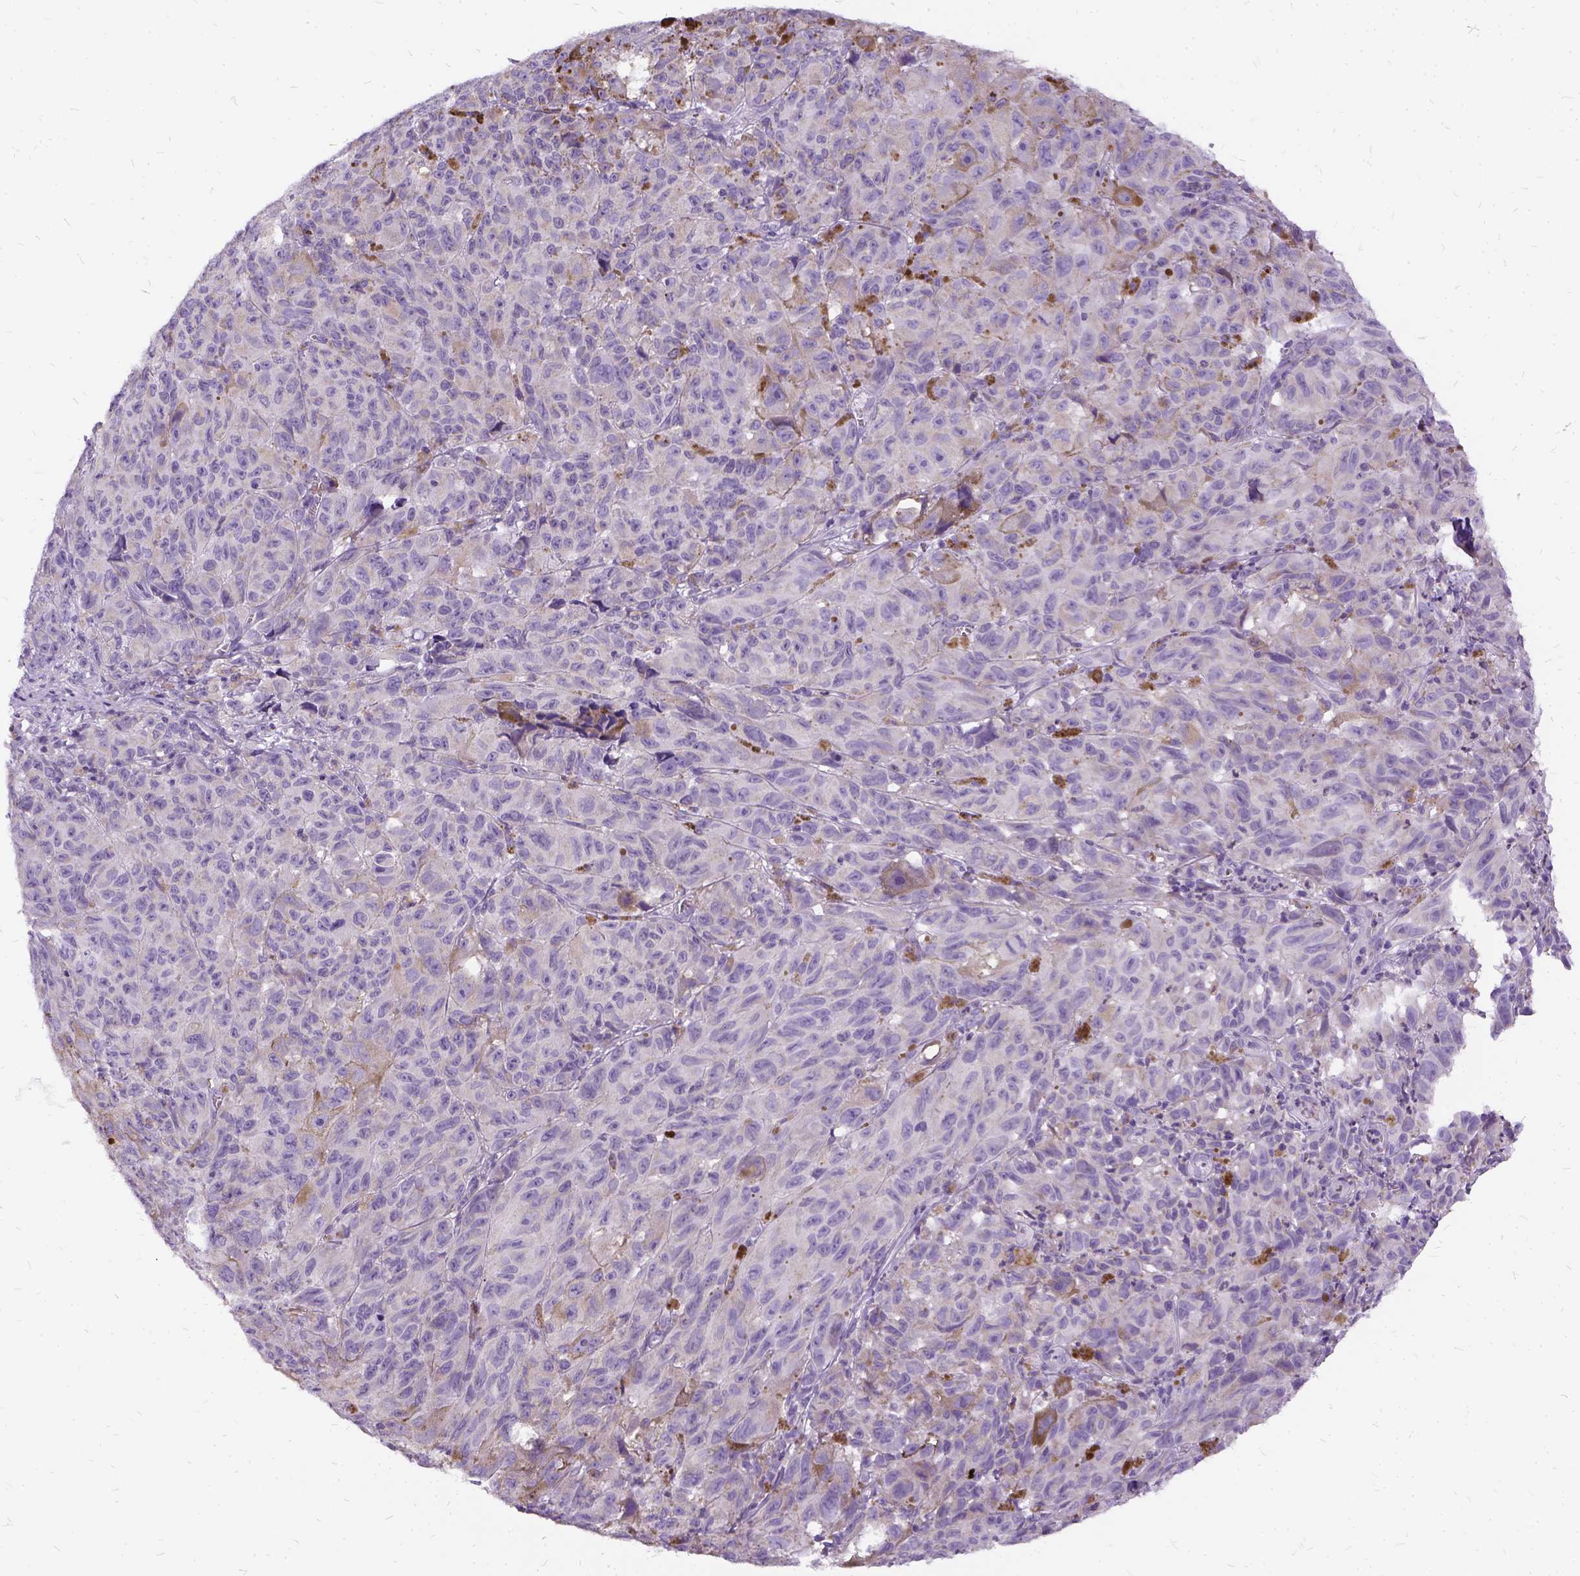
{"staining": {"intensity": "weak", "quantity": "<25%", "location": "cytoplasmic/membranous"}, "tissue": "melanoma", "cell_type": "Tumor cells", "image_type": "cancer", "snomed": [{"axis": "morphology", "description": "Malignant melanoma, NOS"}, {"axis": "topography", "description": "Vulva, labia, clitoris and Bartholin´s gland, NO"}], "caption": "There is no significant positivity in tumor cells of malignant melanoma.", "gene": "FDX1", "patient": {"sex": "female", "age": 75}}